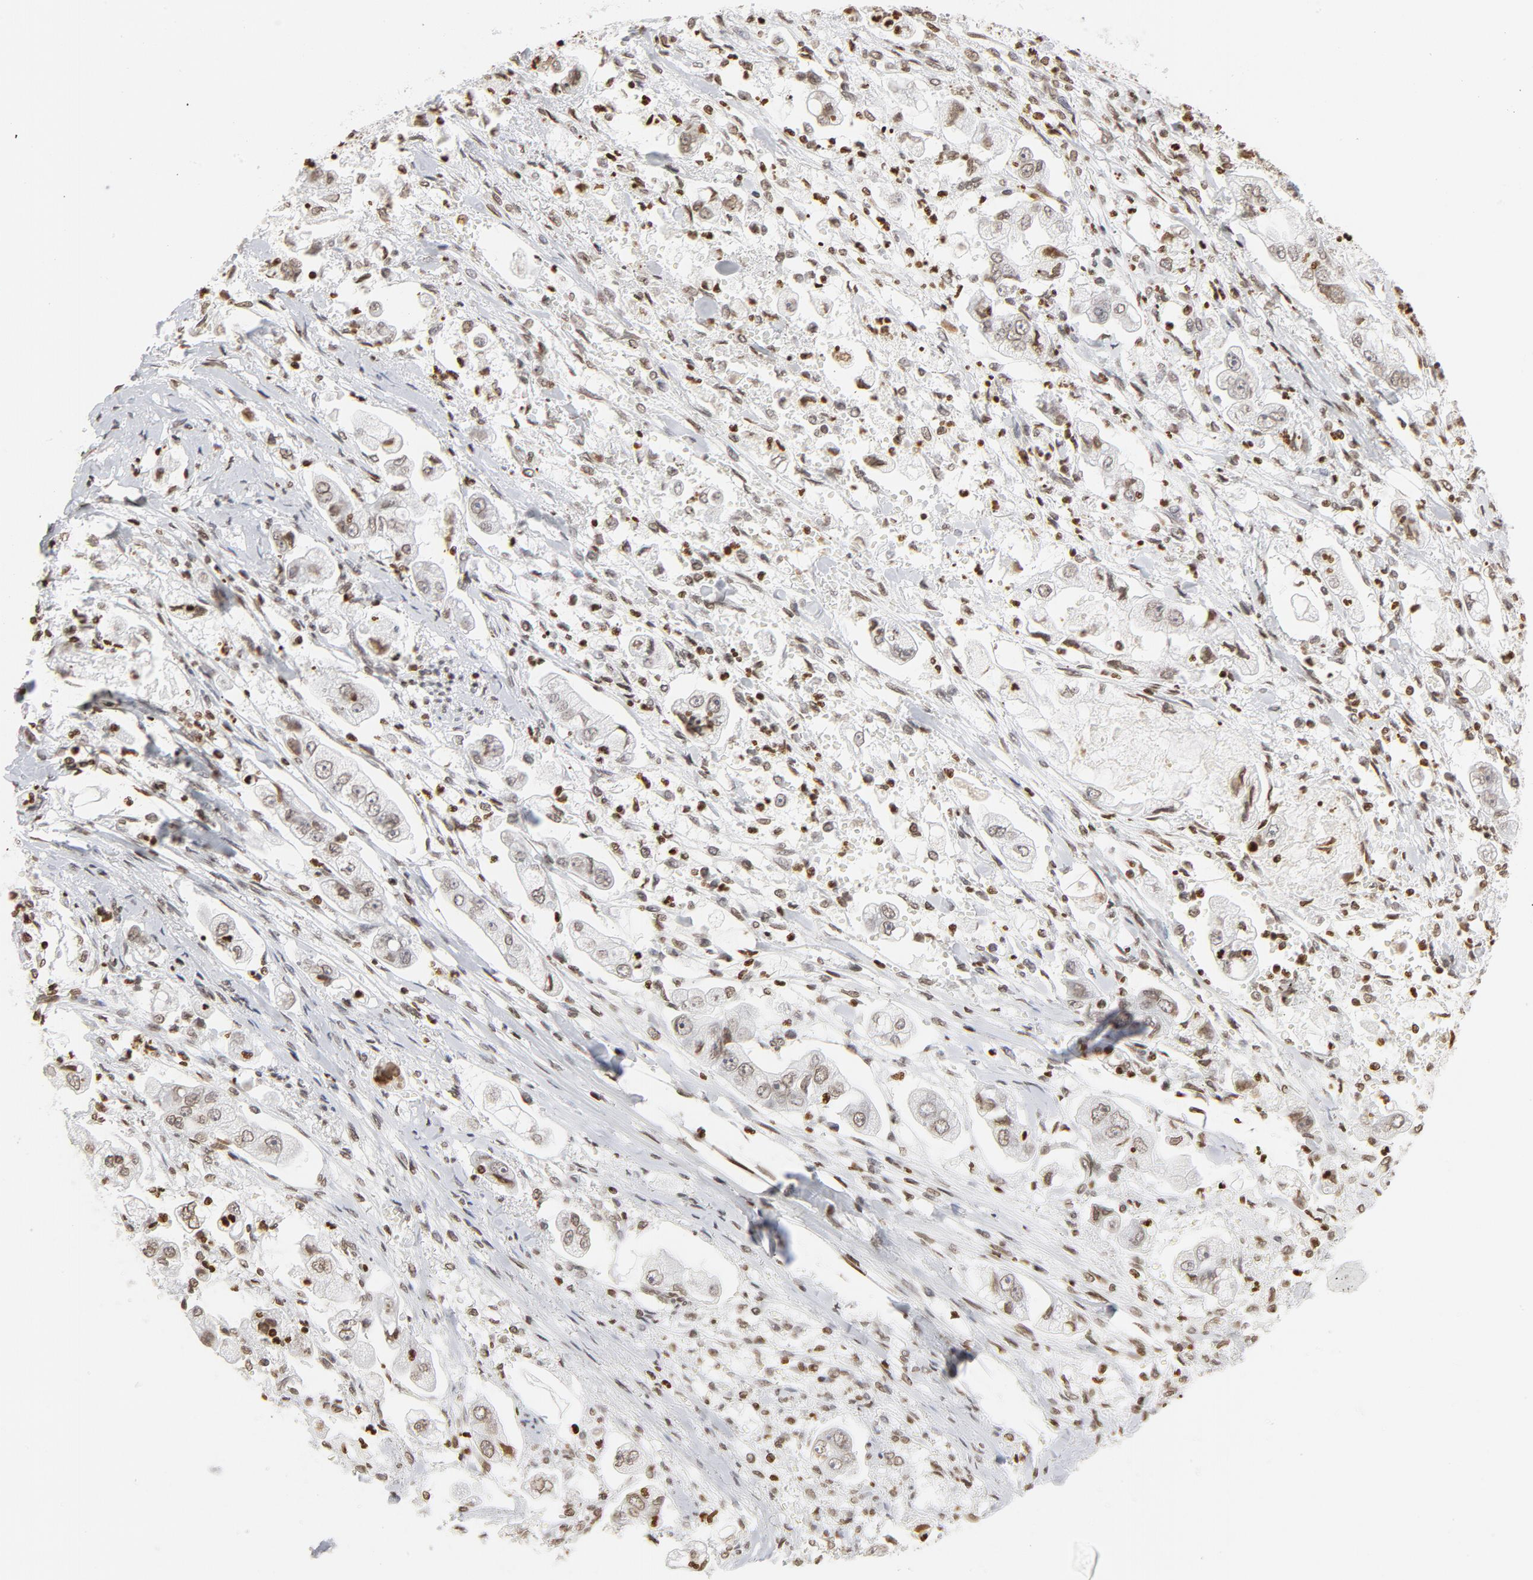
{"staining": {"intensity": "weak", "quantity": ">75%", "location": "nuclear"}, "tissue": "stomach cancer", "cell_type": "Tumor cells", "image_type": "cancer", "snomed": [{"axis": "morphology", "description": "Adenocarcinoma, NOS"}, {"axis": "topography", "description": "Stomach"}], "caption": "IHC of human stomach cancer demonstrates low levels of weak nuclear staining in about >75% of tumor cells. The staining is performed using DAB (3,3'-diaminobenzidine) brown chromogen to label protein expression. The nuclei are counter-stained blue using hematoxylin.", "gene": "H2AC12", "patient": {"sex": "male", "age": 62}}